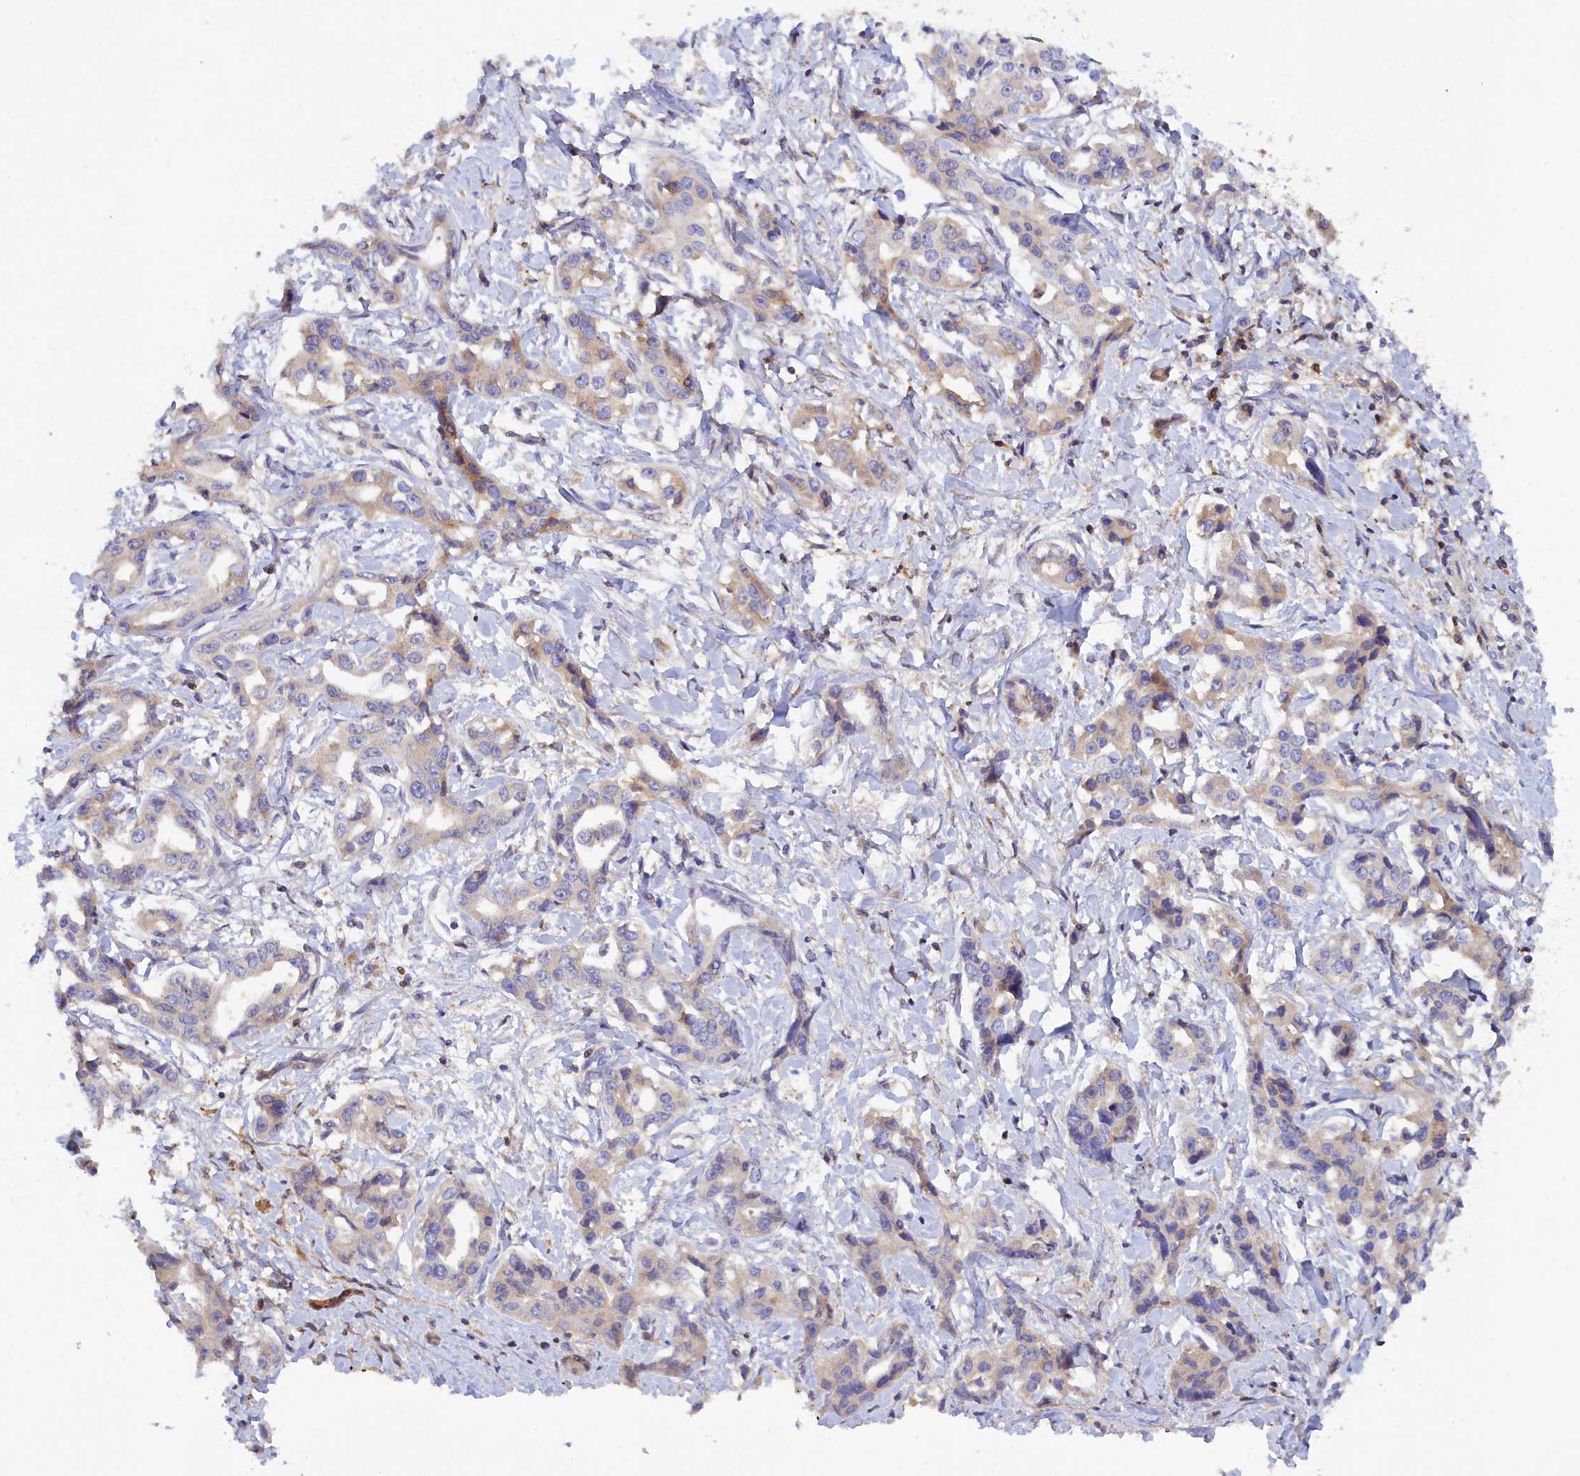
{"staining": {"intensity": "negative", "quantity": "none", "location": "none"}, "tissue": "liver cancer", "cell_type": "Tumor cells", "image_type": "cancer", "snomed": [{"axis": "morphology", "description": "Cholangiocarcinoma"}, {"axis": "topography", "description": "Liver"}], "caption": "Tumor cells show no significant expression in liver cancer. (DAB IHC, high magnification).", "gene": "SPATA5L1", "patient": {"sex": "male", "age": 59}}